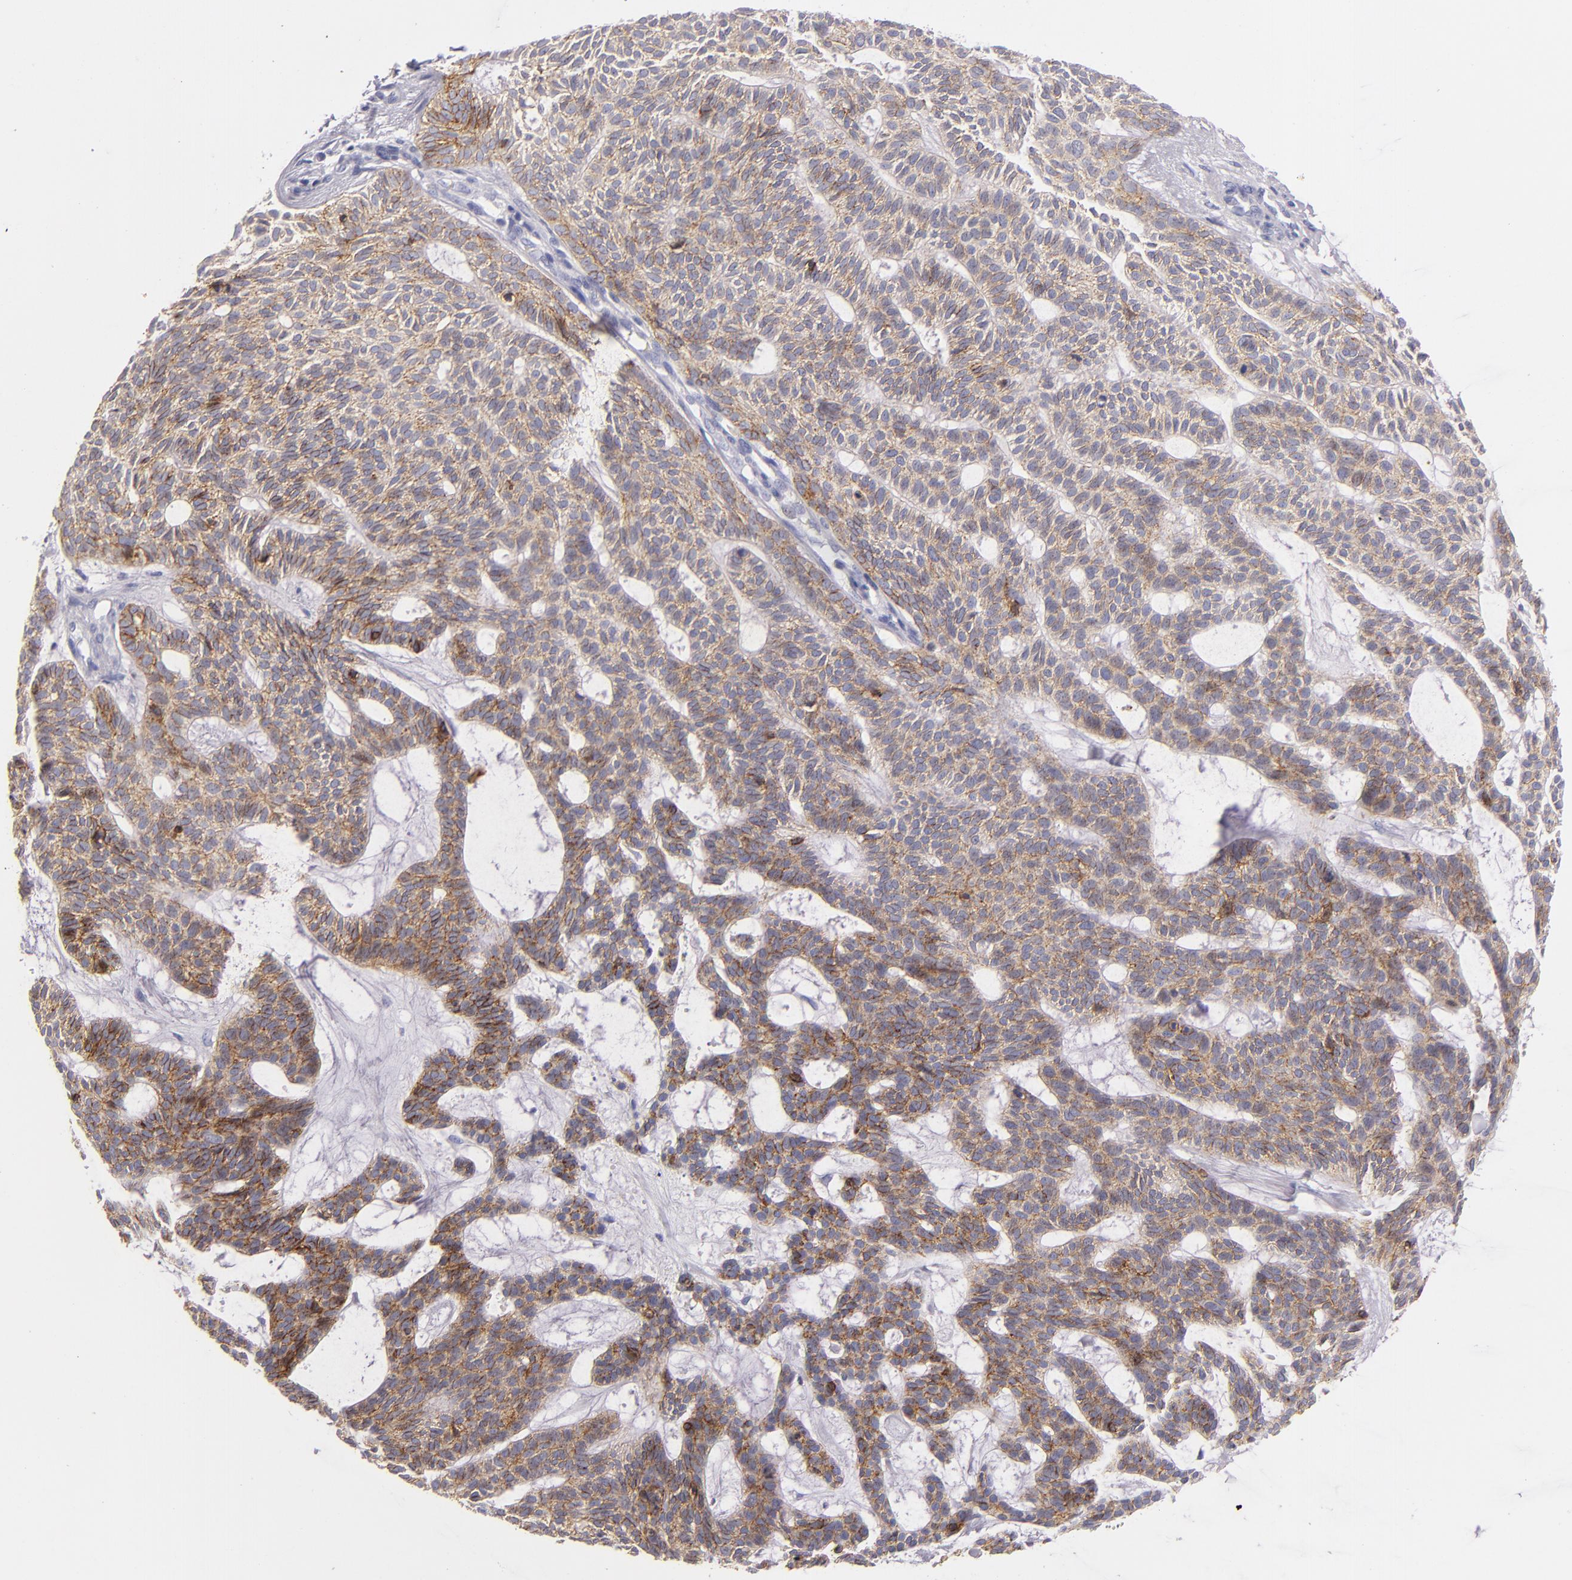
{"staining": {"intensity": "moderate", "quantity": ">75%", "location": "cytoplasmic/membranous"}, "tissue": "skin cancer", "cell_type": "Tumor cells", "image_type": "cancer", "snomed": [{"axis": "morphology", "description": "Basal cell carcinoma"}, {"axis": "topography", "description": "Skin"}], "caption": "DAB immunohistochemical staining of skin basal cell carcinoma demonstrates moderate cytoplasmic/membranous protein positivity in about >75% of tumor cells.", "gene": "CDH3", "patient": {"sex": "male", "age": 75}}